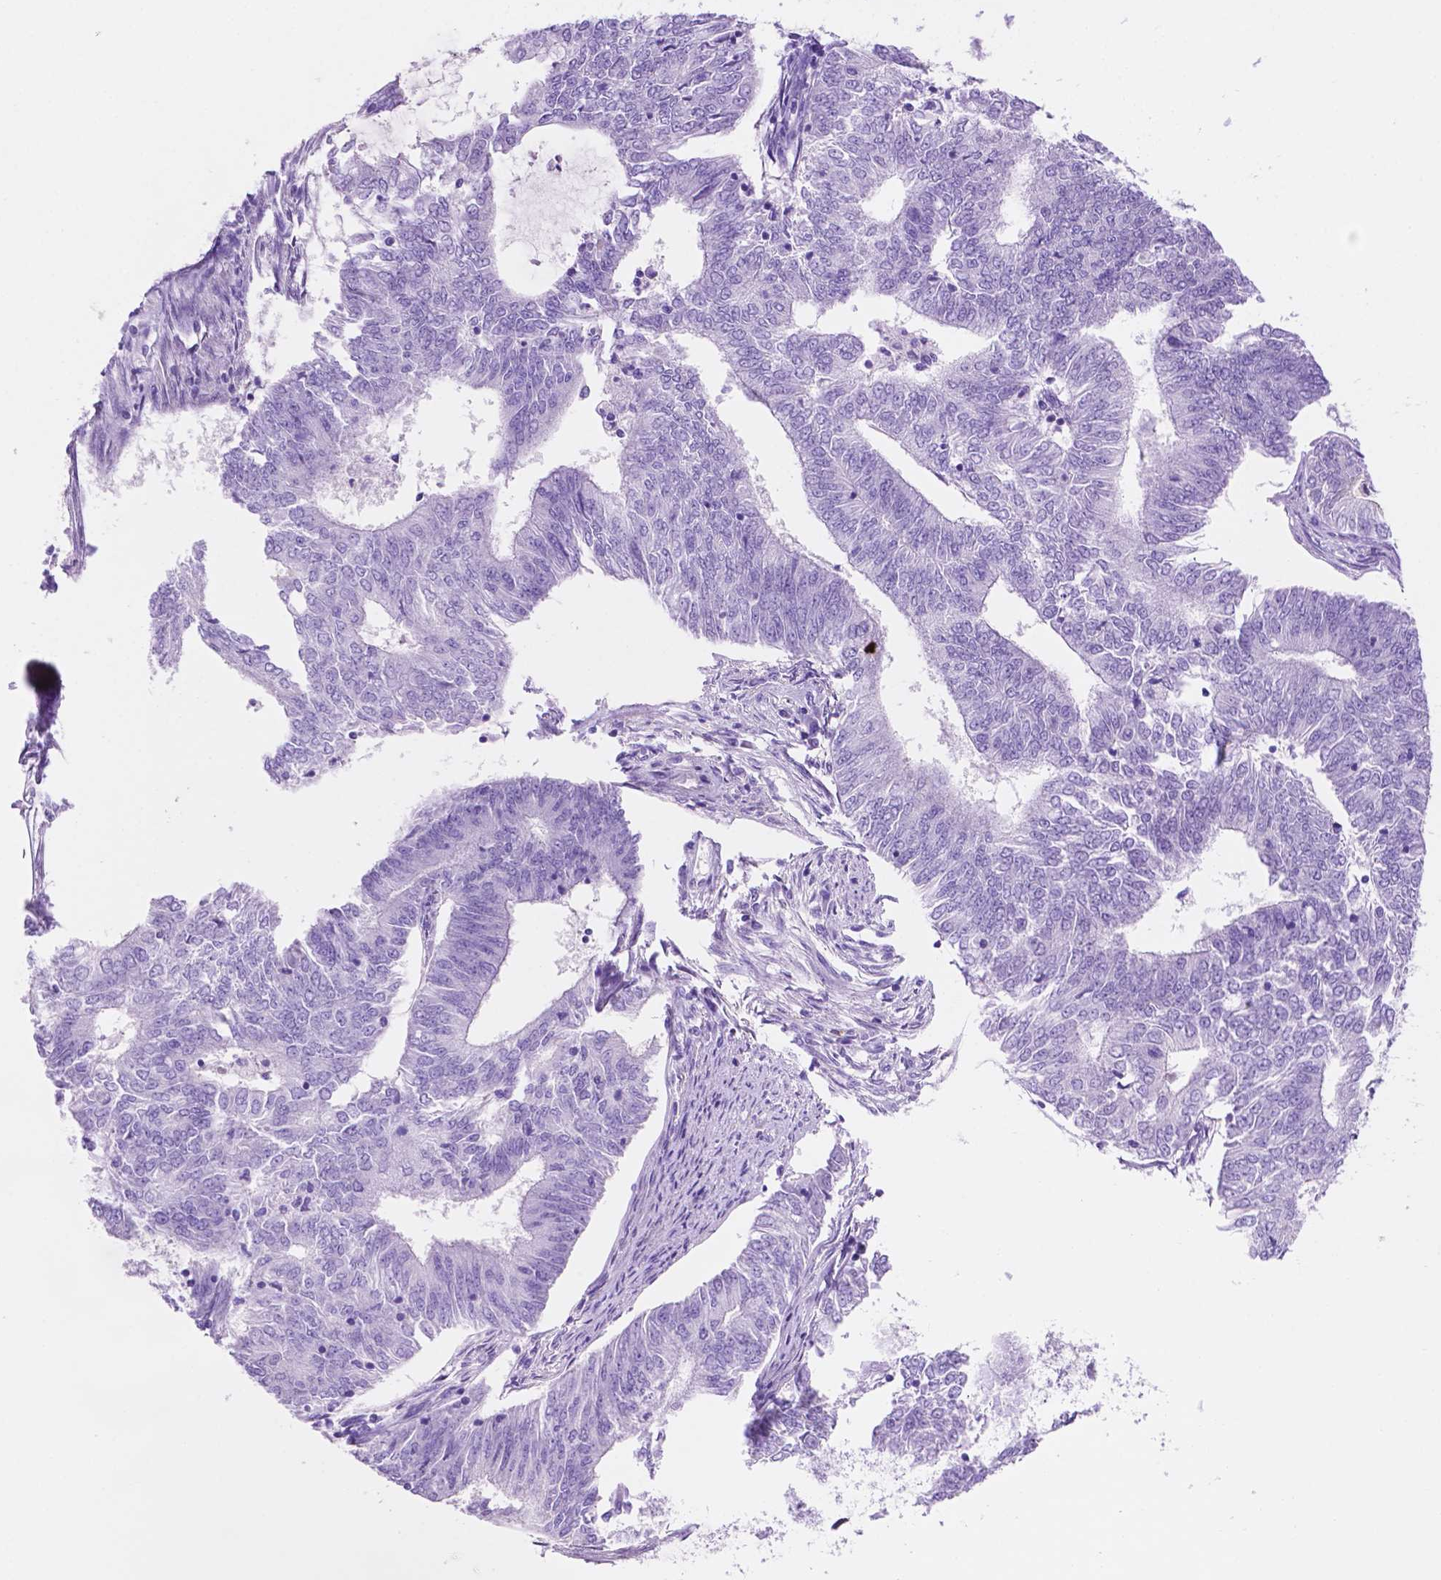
{"staining": {"intensity": "negative", "quantity": "none", "location": "none"}, "tissue": "endometrial cancer", "cell_type": "Tumor cells", "image_type": "cancer", "snomed": [{"axis": "morphology", "description": "Adenocarcinoma, NOS"}, {"axis": "topography", "description": "Endometrium"}], "caption": "DAB immunohistochemical staining of adenocarcinoma (endometrial) demonstrates no significant staining in tumor cells. Brightfield microscopy of immunohistochemistry (IHC) stained with DAB (brown) and hematoxylin (blue), captured at high magnification.", "gene": "FOXB2", "patient": {"sex": "female", "age": 62}}